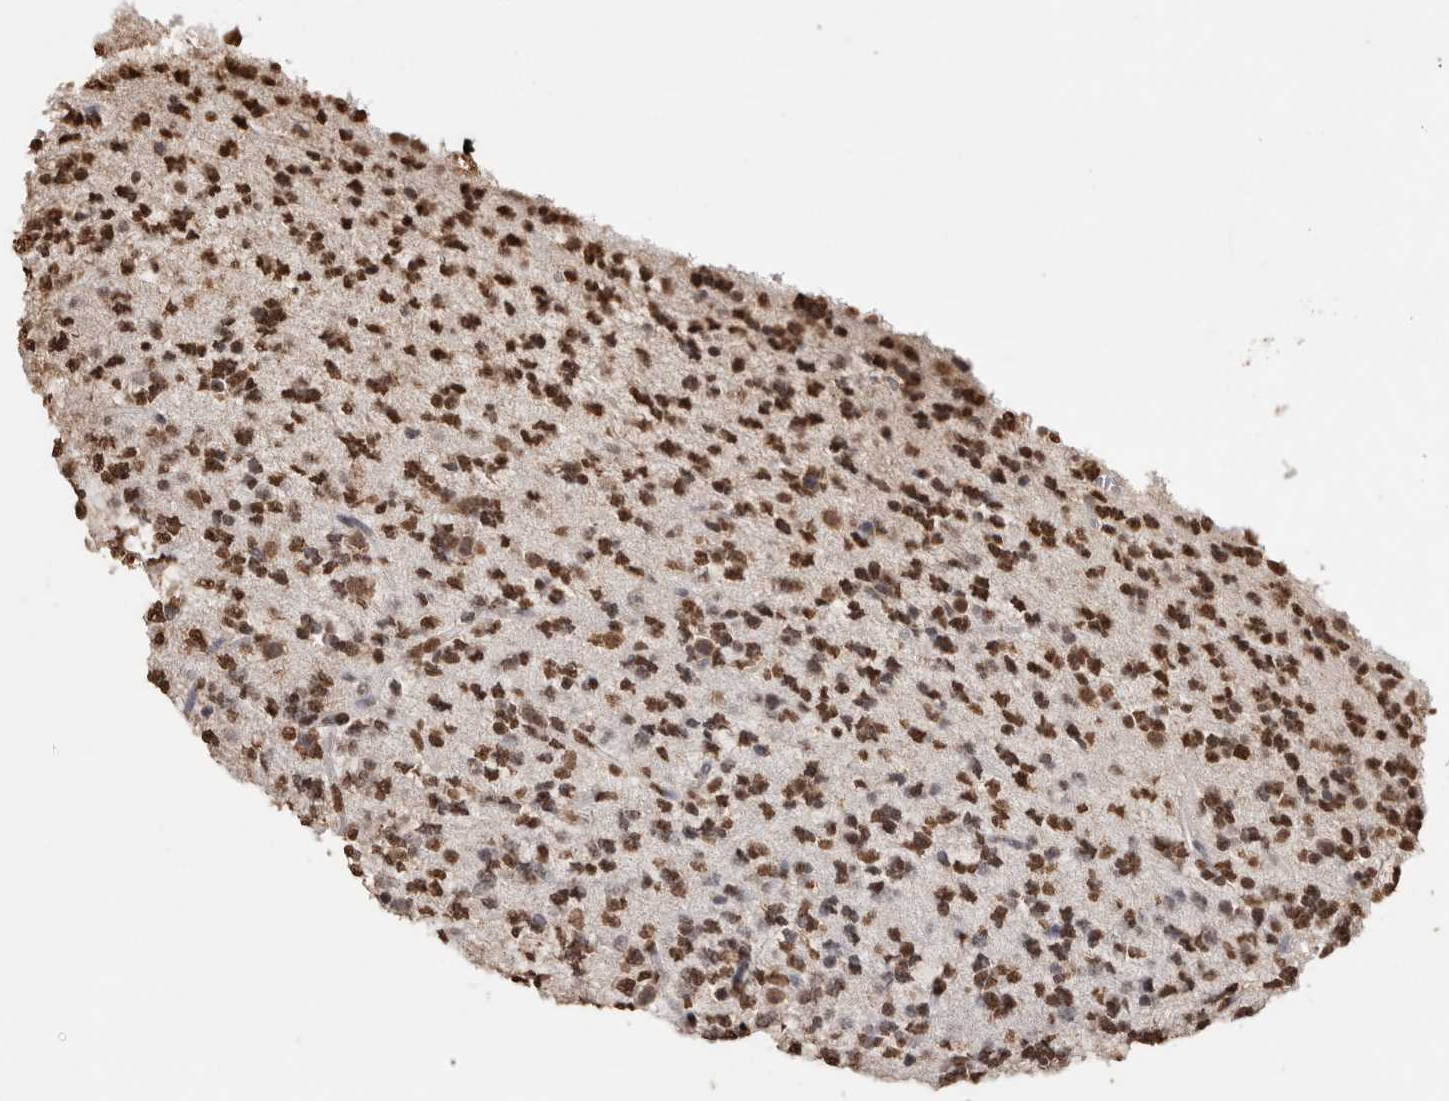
{"staining": {"intensity": "strong", "quantity": ">75%", "location": "nuclear"}, "tissue": "glioma", "cell_type": "Tumor cells", "image_type": "cancer", "snomed": [{"axis": "morphology", "description": "Glioma, malignant, Low grade"}, {"axis": "topography", "description": "Brain"}], "caption": "Immunohistochemistry (IHC) staining of low-grade glioma (malignant), which reveals high levels of strong nuclear staining in approximately >75% of tumor cells indicating strong nuclear protein positivity. The staining was performed using DAB (brown) for protein detection and nuclei were counterstained in hematoxylin (blue).", "gene": "NTHL1", "patient": {"sex": "male", "age": 38}}